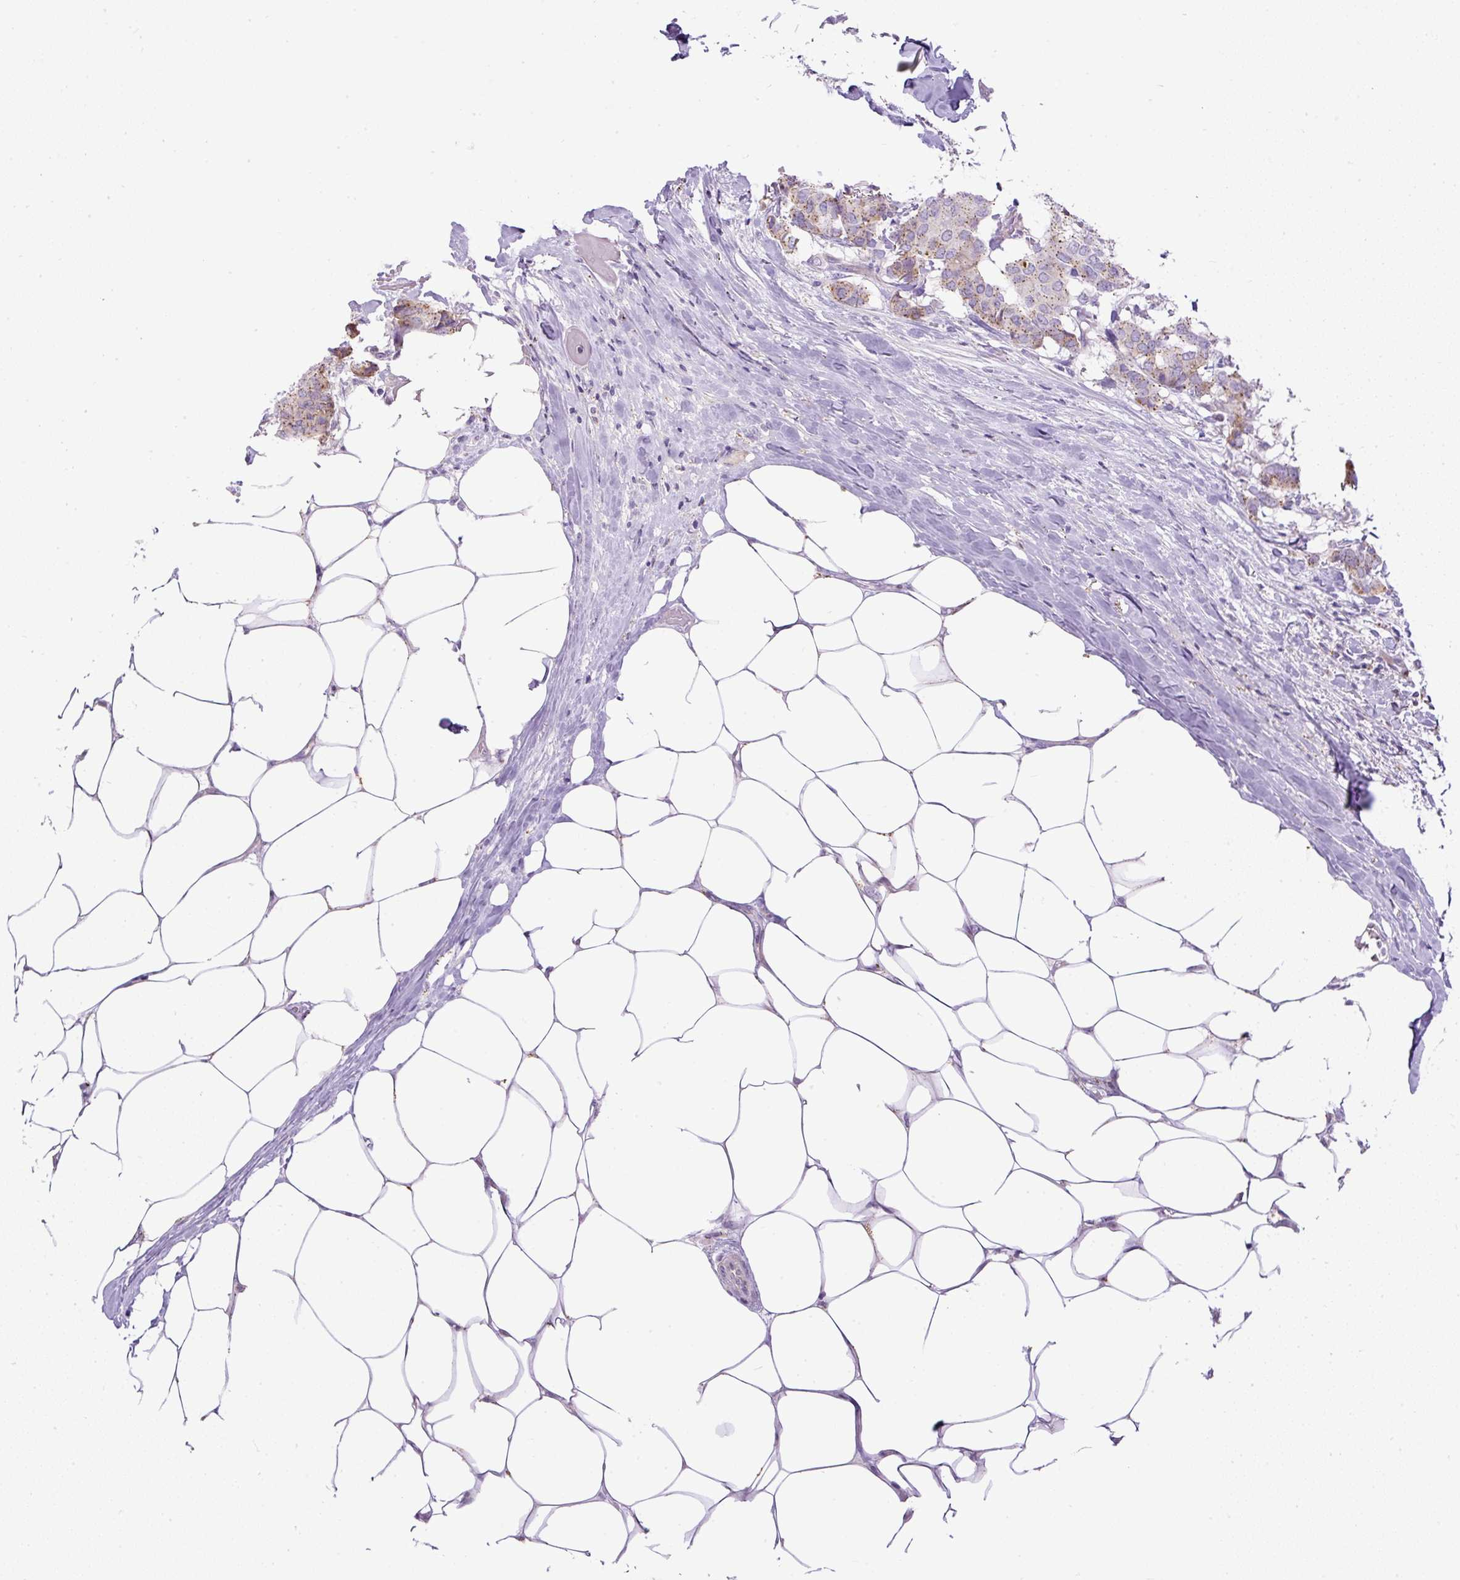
{"staining": {"intensity": "weak", "quantity": "<25%", "location": "cytoplasmic/membranous"}, "tissue": "breast cancer", "cell_type": "Tumor cells", "image_type": "cancer", "snomed": [{"axis": "morphology", "description": "Duct carcinoma"}, {"axis": "topography", "description": "Breast"}], "caption": "This is an immunohistochemistry (IHC) photomicrograph of breast cancer (infiltrating ductal carcinoma). There is no positivity in tumor cells.", "gene": "CFAP47", "patient": {"sex": "female", "age": 75}}